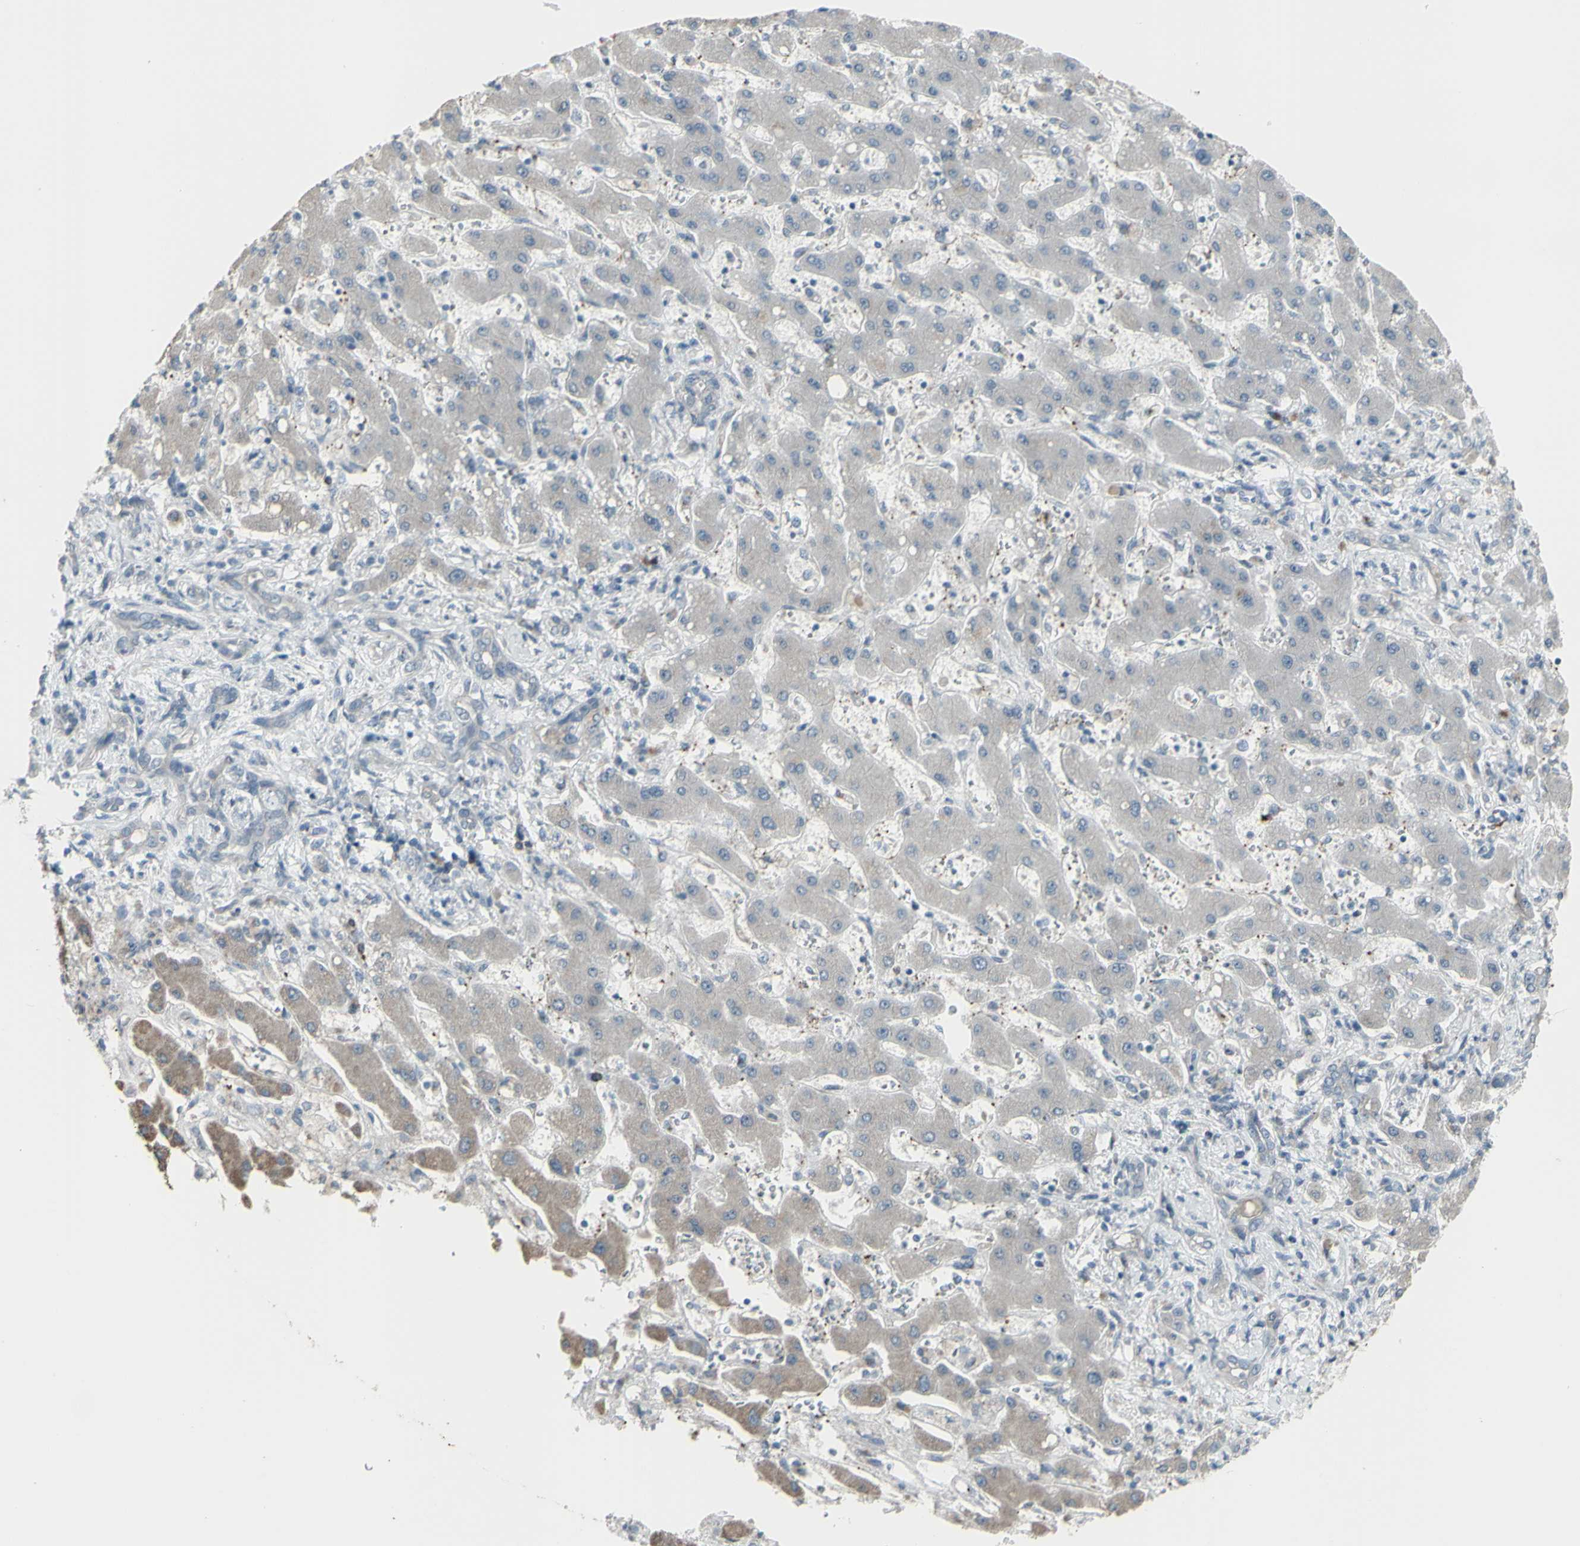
{"staining": {"intensity": "weak", "quantity": "<25%", "location": "cytoplasmic/membranous"}, "tissue": "liver cancer", "cell_type": "Tumor cells", "image_type": "cancer", "snomed": [{"axis": "morphology", "description": "Cholangiocarcinoma"}, {"axis": "topography", "description": "Liver"}], "caption": "Cholangiocarcinoma (liver) stained for a protein using immunohistochemistry shows no positivity tumor cells.", "gene": "CD79B", "patient": {"sex": "male", "age": 50}}